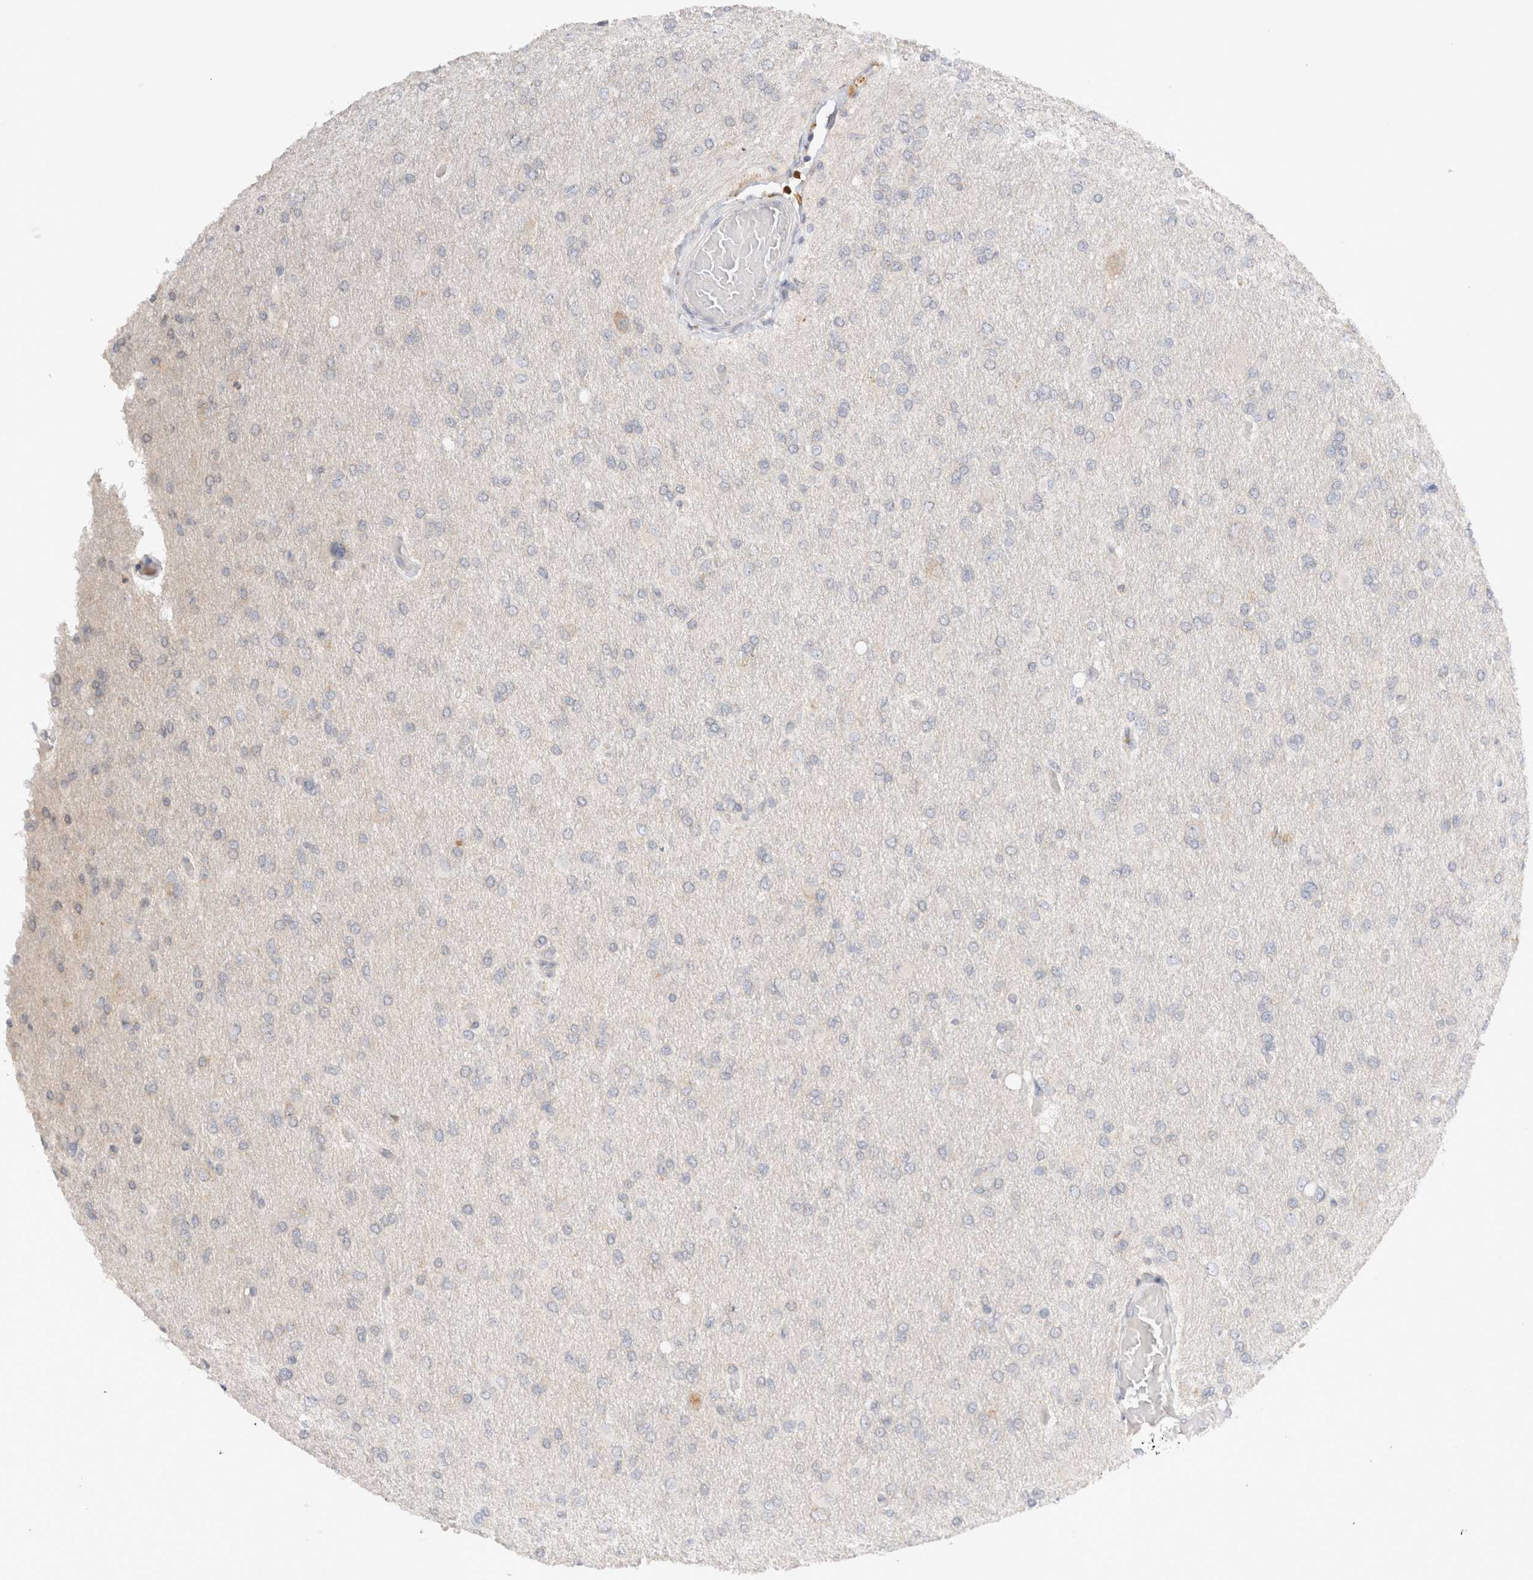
{"staining": {"intensity": "negative", "quantity": "none", "location": "none"}, "tissue": "glioma", "cell_type": "Tumor cells", "image_type": "cancer", "snomed": [{"axis": "morphology", "description": "Glioma, malignant, High grade"}, {"axis": "topography", "description": "Cerebral cortex"}], "caption": "Malignant glioma (high-grade) stained for a protein using immunohistochemistry exhibits no staining tumor cells.", "gene": "NEDD4L", "patient": {"sex": "female", "age": 36}}